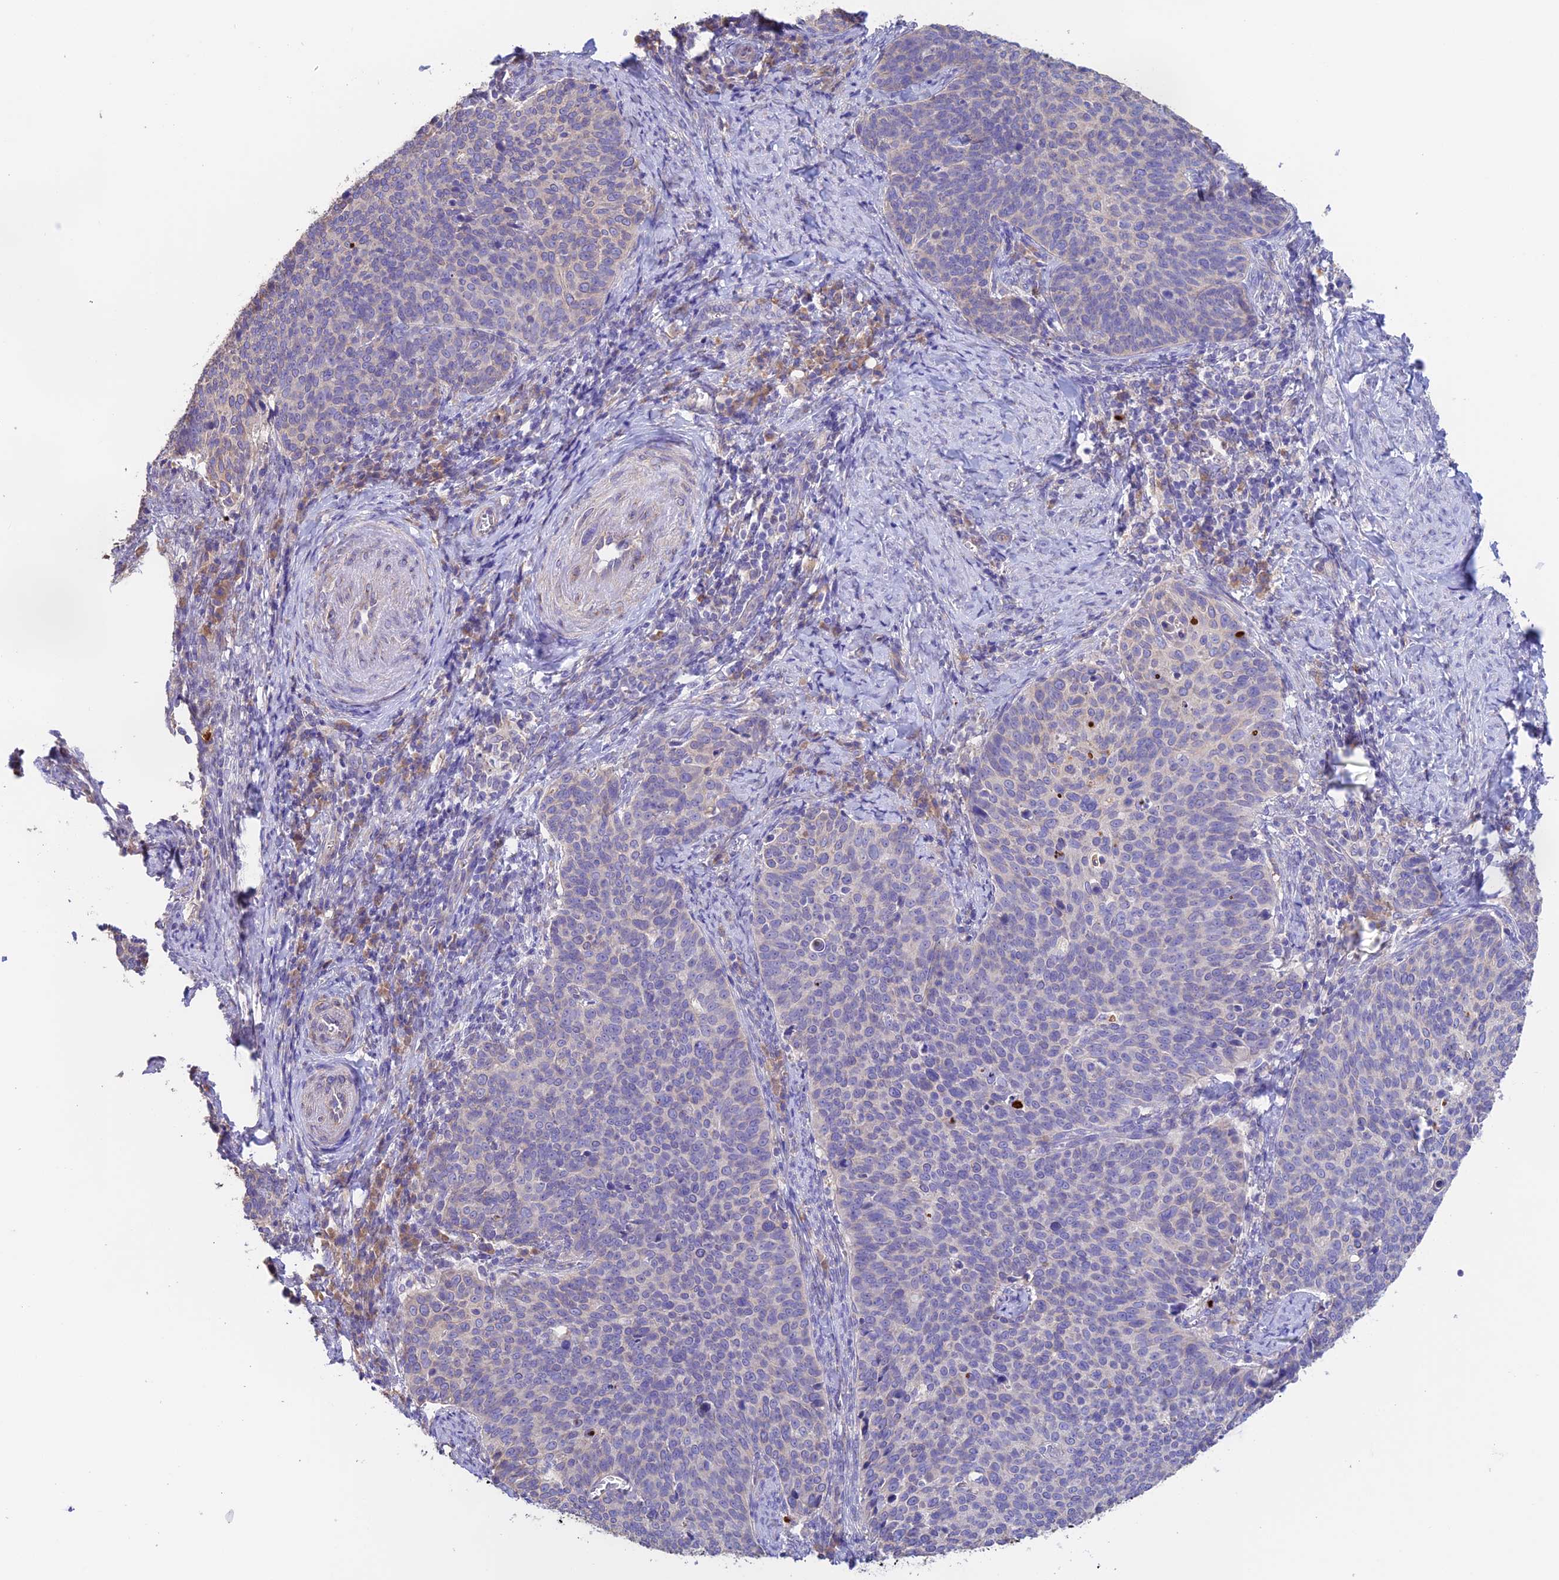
{"staining": {"intensity": "negative", "quantity": "none", "location": "none"}, "tissue": "cervical cancer", "cell_type": "Tumor cells", "image_type": "cancer", "snomed": [{"axis": "morphology", "description": "Normal tissue, NOS"}, {"axis": "morphology", "description": "Squamous cell carcinoma, NOS"}, {"axis": "topography", "description": "Cervix"}], "caption": "Tumor cells show no significant staining in cervical squamous cell carcinoma. Brightfield microscopy of immunohistochemistry stained with DAB (brown) and hematoxylin (blue), captured at high magnification.", "gene": "EMC3", "patient": {"sex": "female", "age": 39}}